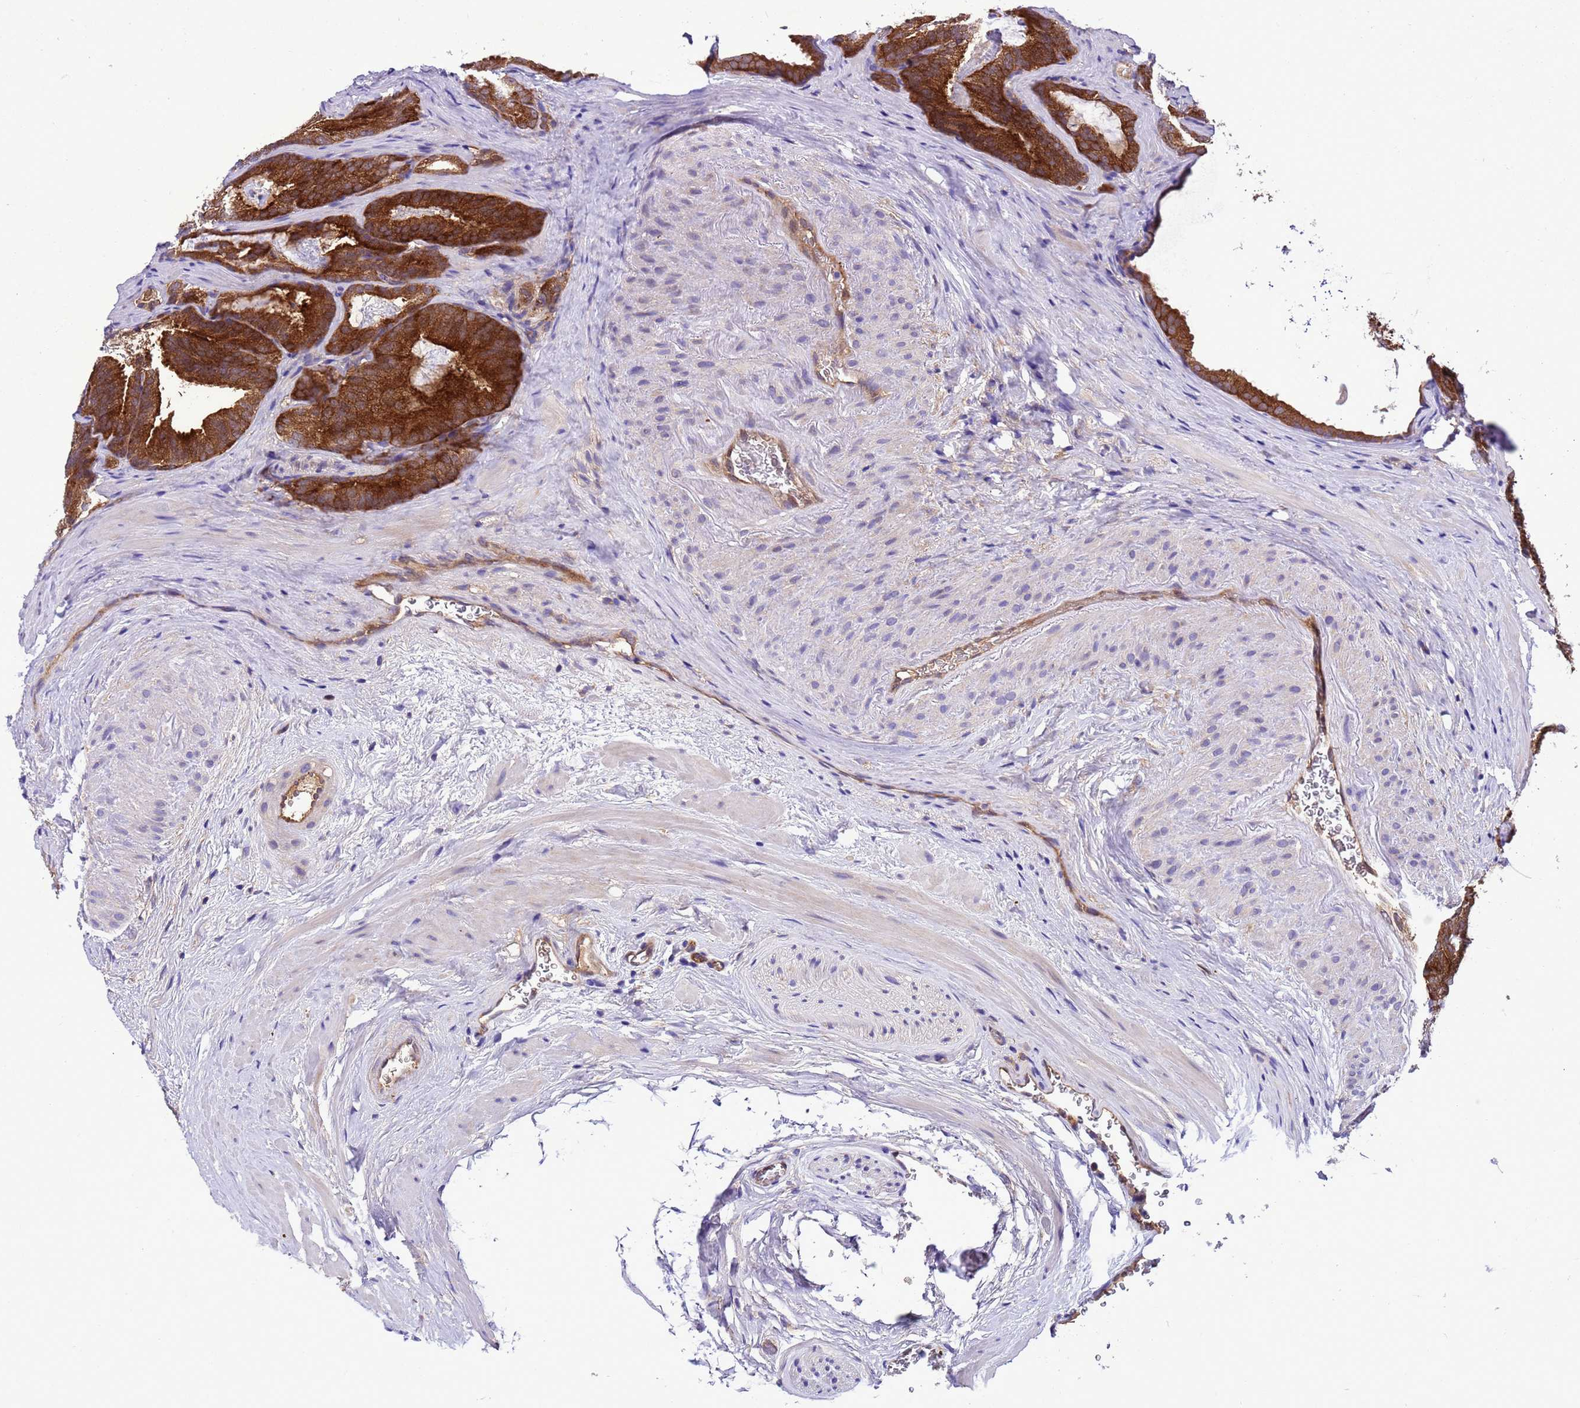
{"staining": {"intensity": "strong", "quantity": ">75%", "location": "cytoplasmic/membranous"}, "tissue": "prostate cancer", "cell_type": "Tumor cells", "image_type": "cancer", "snomed": [{"axis": "morphology", "description": "Adenocarcinoma, Low grade"}, {"axis": "topography", "description": "Prostate"}], "caption": "Low-grade adenocarcinoma (prostate) stained with DAB (3,3'-diaminobenzidine) IHC shows high levels of strong cytoplasmic/membranous staining in about >75% of tumor cells.", "gene": "RABEP2", "patient": {"sex": "male", "age": 60}}